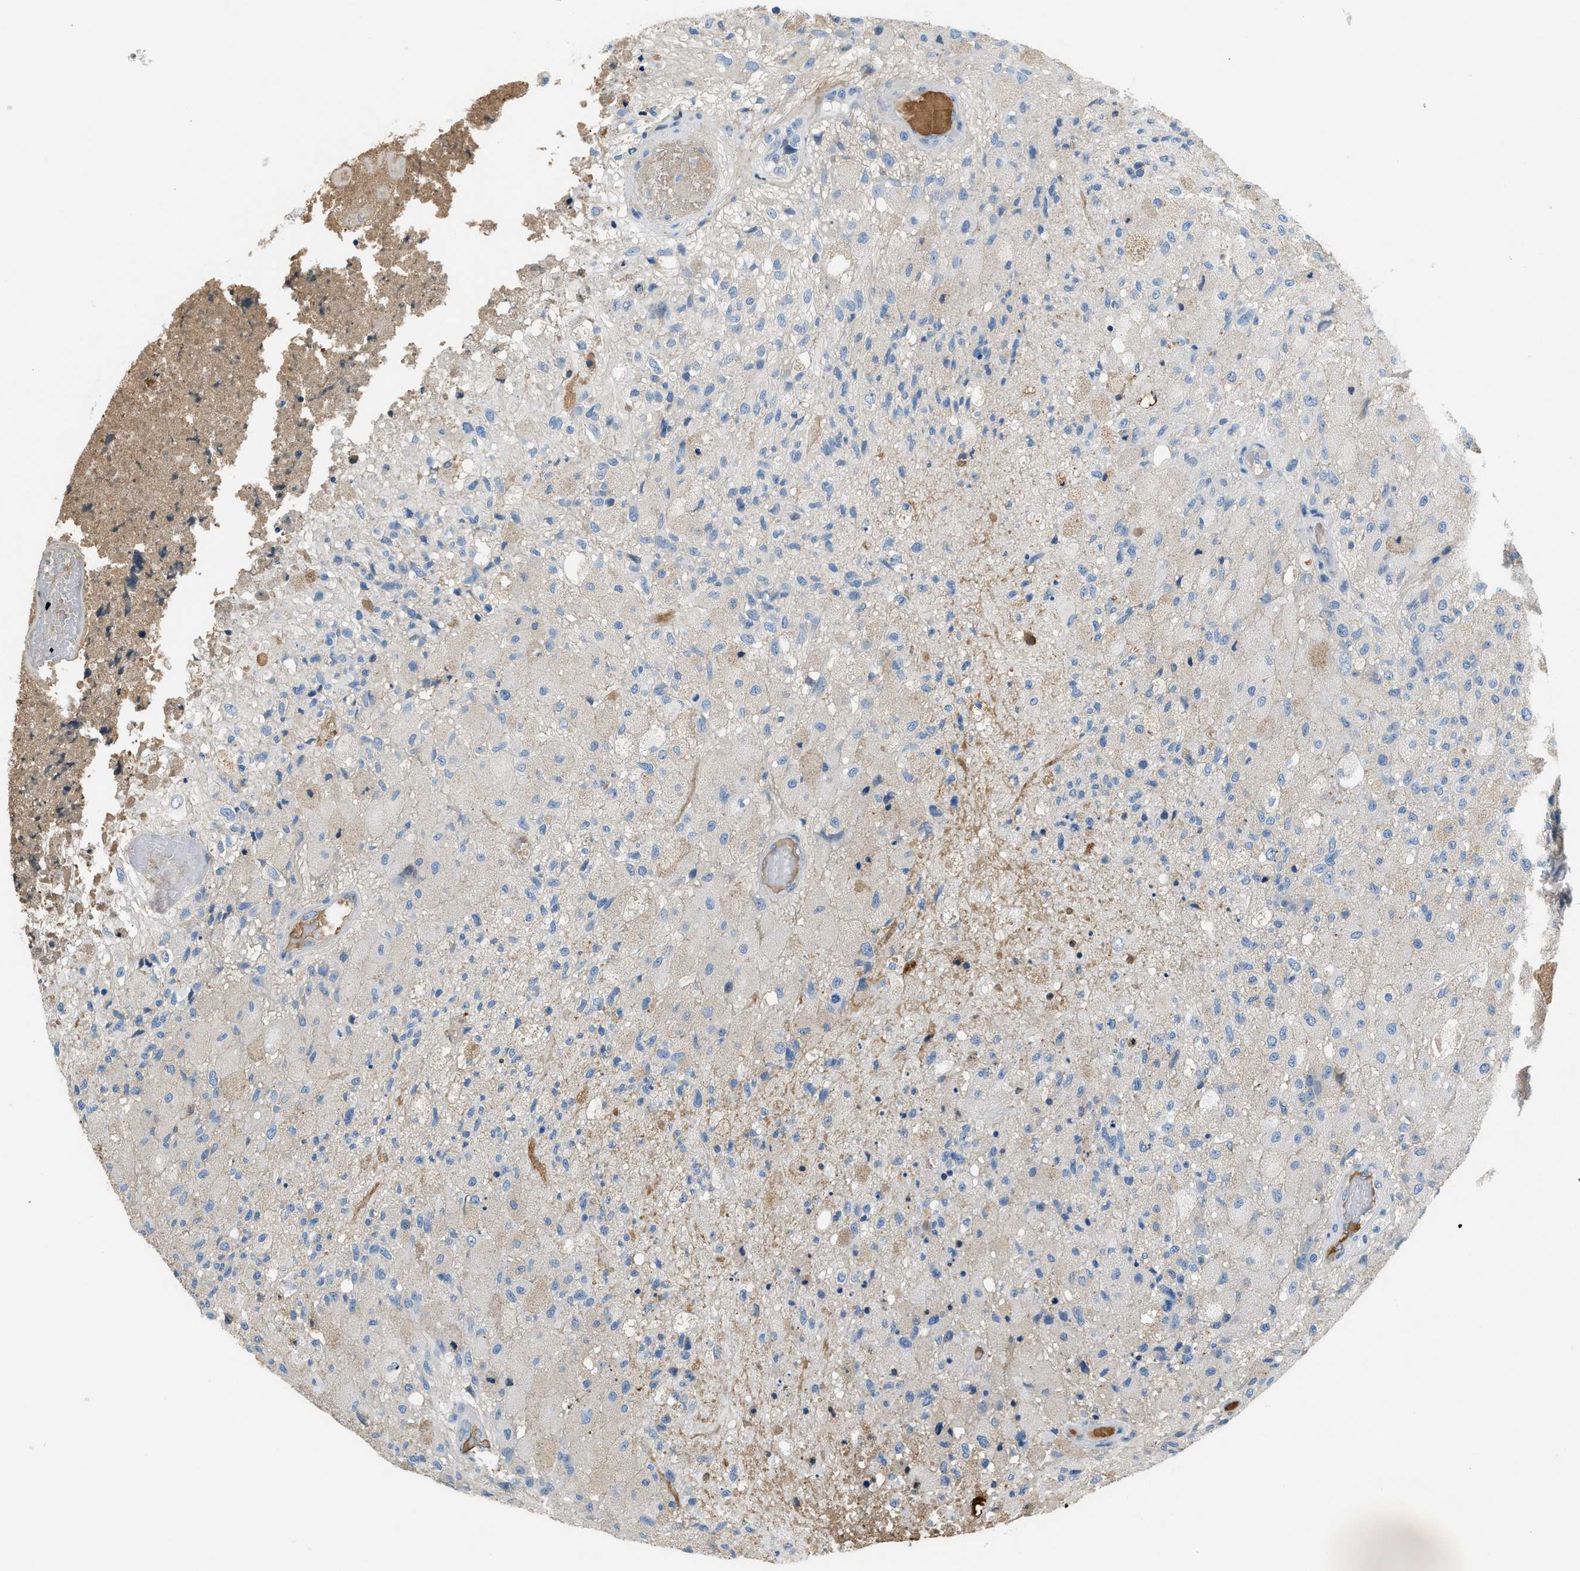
{"staining": {"intensity": "negative", "quantity": "none", "location": "none"}, "tissue": "glioma", "cell_type": "Tumor cells", "image_type": "cancer", "snomed": [{"axis": "morphology", "description": "Normal tissue, NOS"}, {"axis": "morphology", "description": "Glioma, malignant, High grade"}, {"axis": "topography", "description": "Cerebral cortex"}], "caption": "Glioma was stained to show a protein in brown. There is no significant expression in tumor cells. (Immunohistochemistry (ihc), brightfield microscopy, high magnification).", "gene": "STC1", "patient": {"sex": "male", "age": 77}}